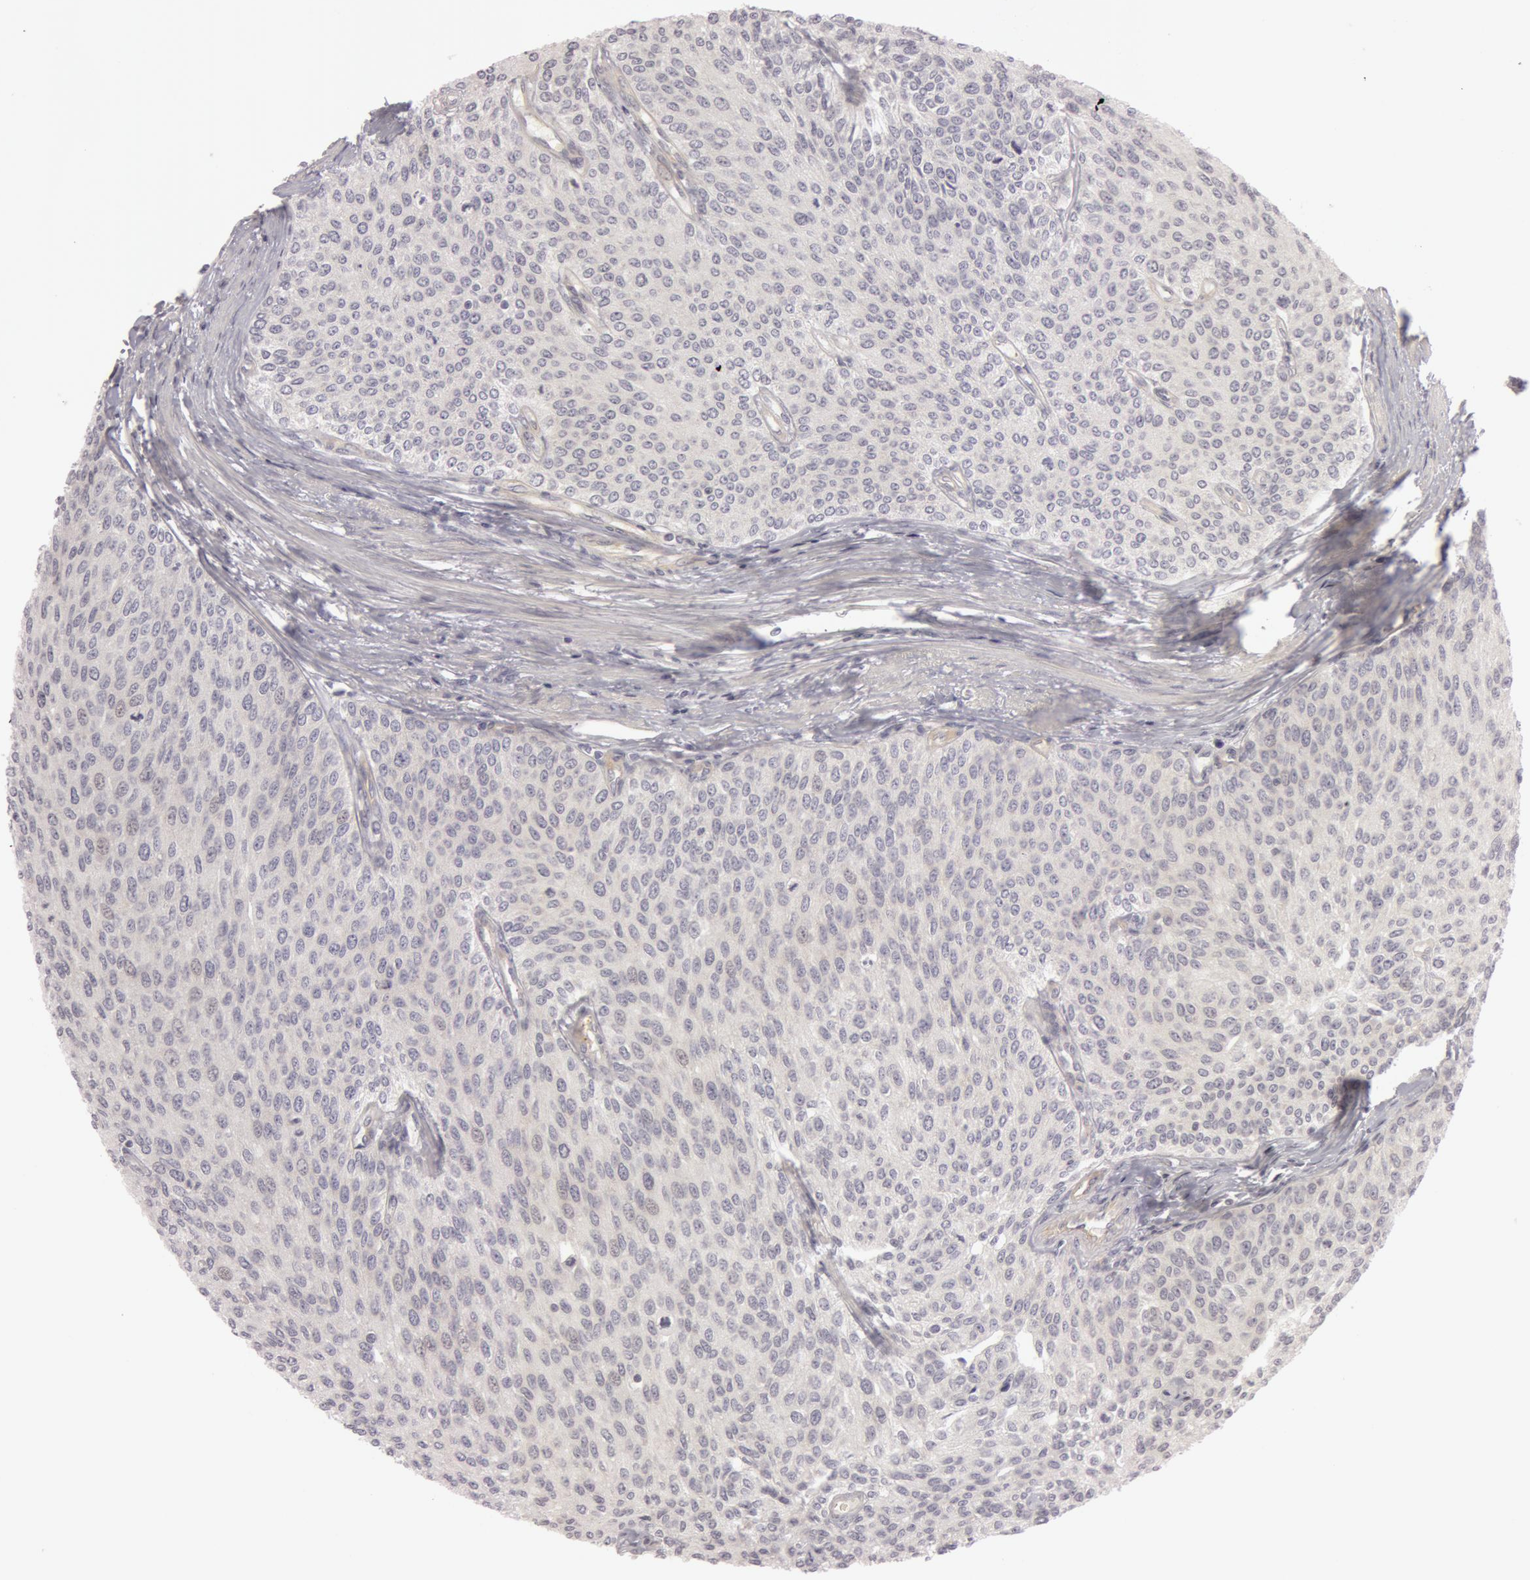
{"staining": {"intensity": "negative", "quantity": "none", "location": "none"}, "tissue": "urothelial cancer", "cell_type": "Tumor cells", "image_type": "cancer", "snomed": [{"axis": "morphology", "description": "Urothelial carcinoma, Low grade"}, {"axis": "topography", "description": "Urinary bladder"}], "caption": "Immunohistochemistry (IHC) photomicrograph of human urothelial cancer stained for a protein (brown), which demonstrates no positivity in tumor cells.", "gene": "RALGAPA1", "patient": {"sex": "female", "age": 73}}